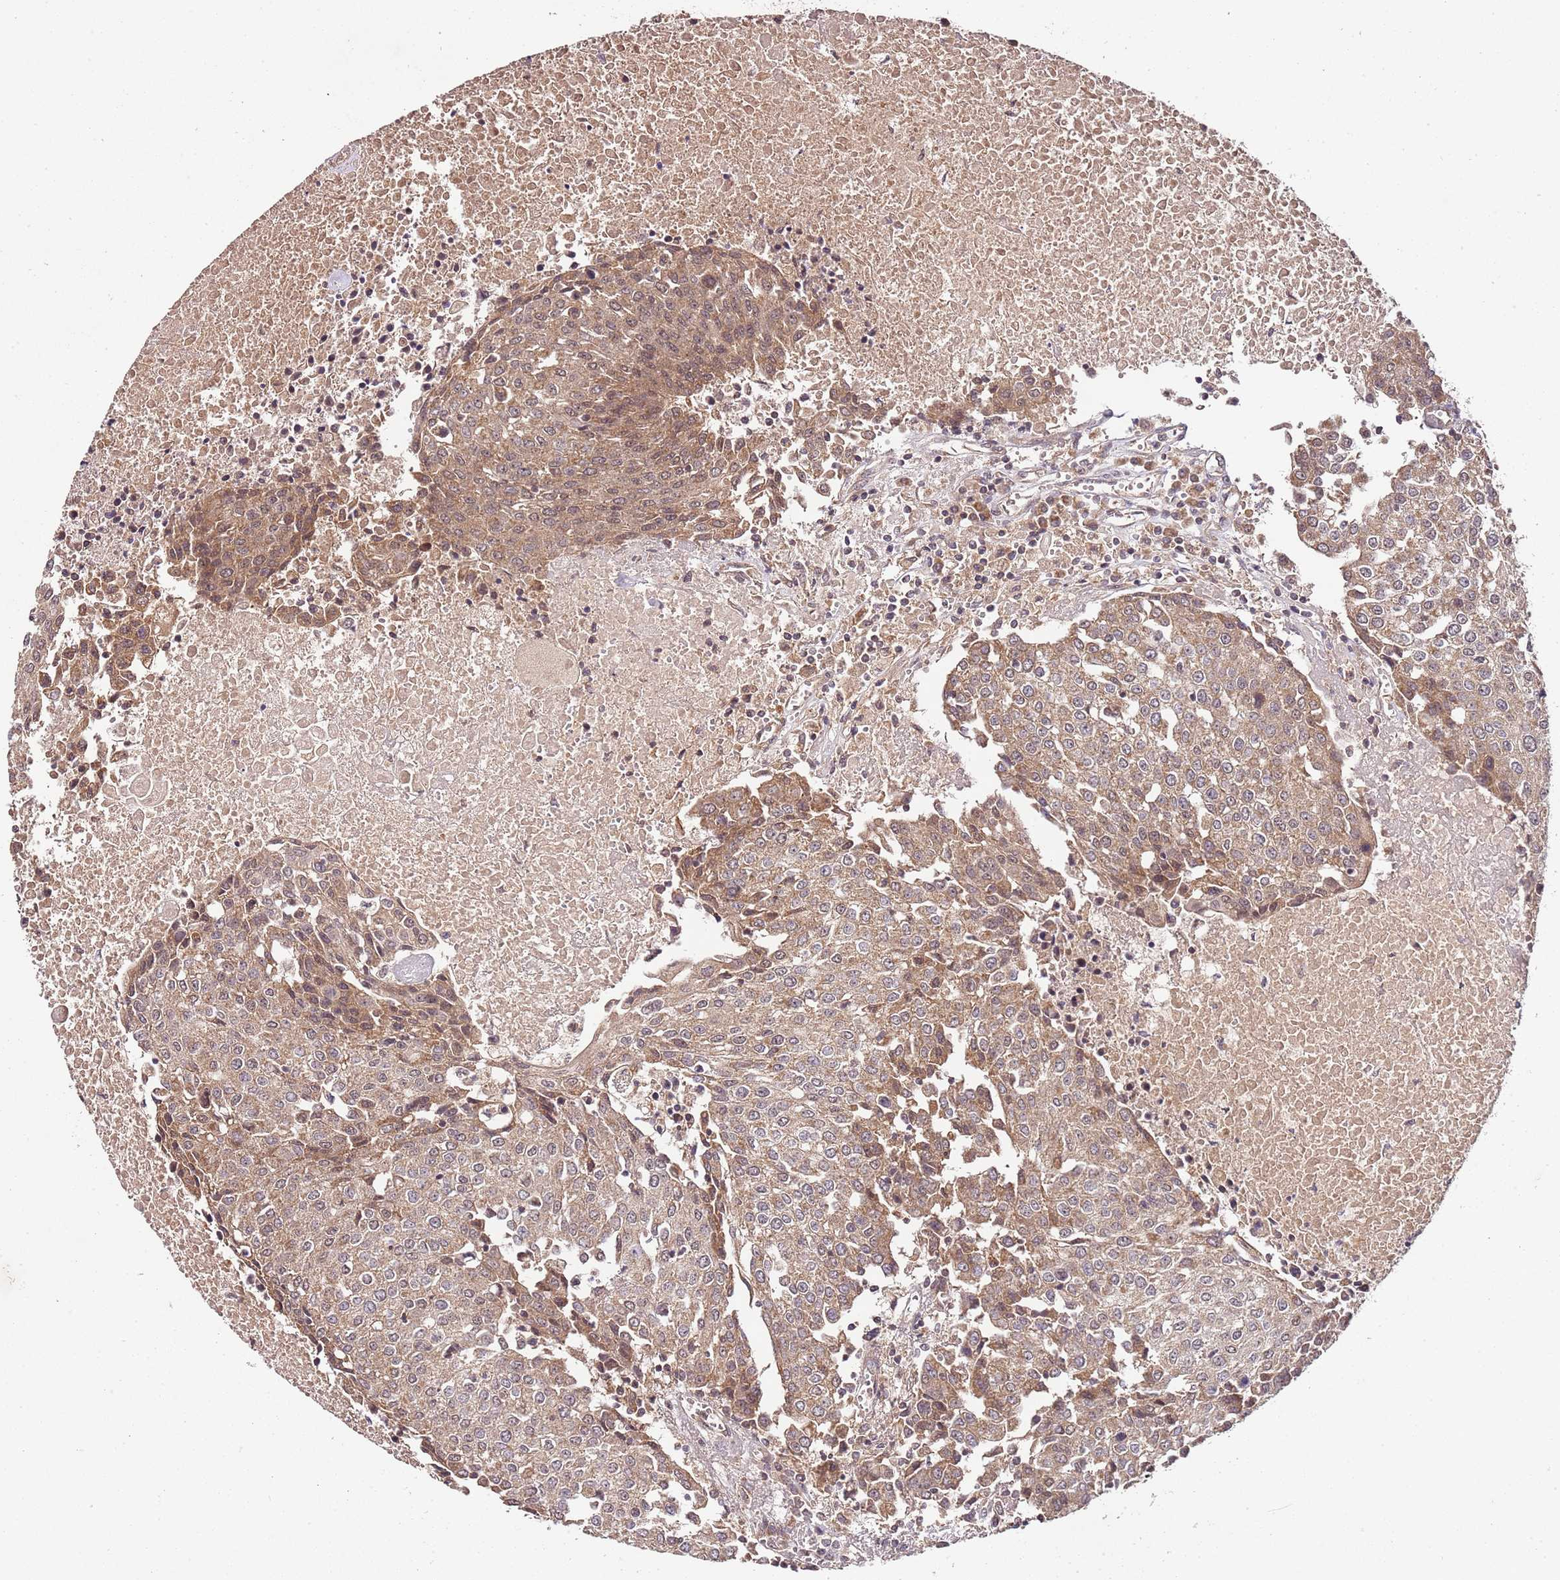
{"staining": {"intensity": "moderate", "quantity": ">75%", "location": "cytoplasmic/membranous,nuclear"}, "tissue": "urothelial cancer", "cell_type": "Tumor cells", "image_type": "cancer", "snomed": [{"axis": "morphology", "description": "Urothelial carcinoma, High grade"}, {"axis": "topography", "description": "Urinary bladder"}], "caption": "Urothelial cancer tissue displays moderate cytoplasmic/membranous and nuclear staining in approximately >75% of tumor cells", "gene": "LIN37", "patient": {"sex": "female", "age": 85}}